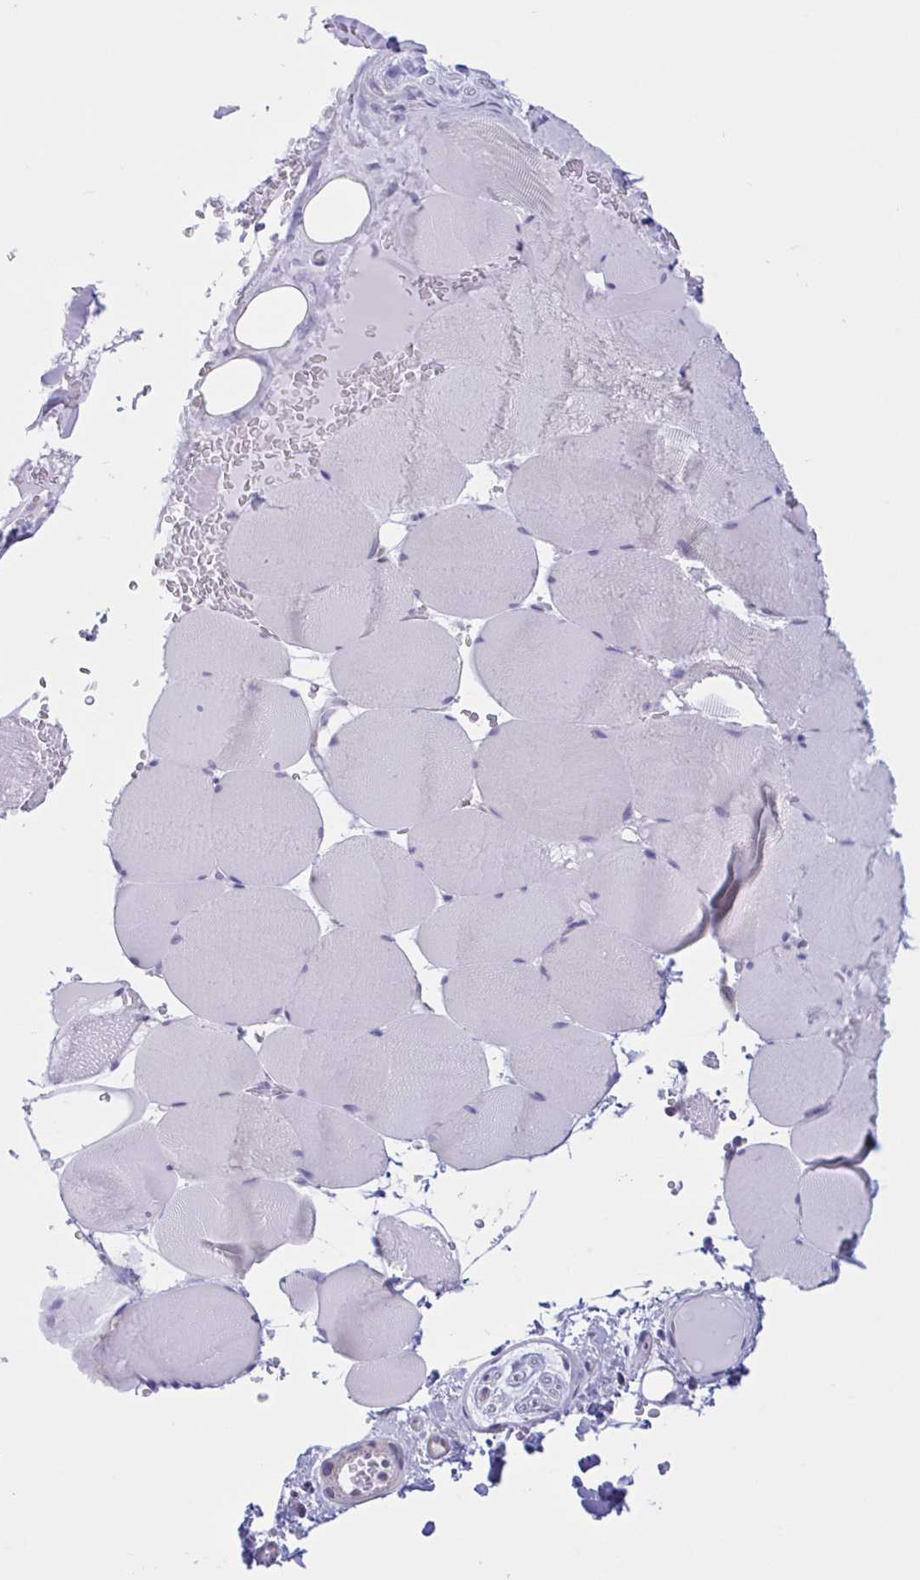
{"staining": {"intensity": "negative", "quantity": "none", "location": "none"}, "tissue": "skeletal muscle", "cell_type": "Myocytes", "image_type": "normal", "snomed": [{"axis": "morphology", "description": "Normal tissue, NOS"}, {"axis": "topography", "description": "Skeletal muscle"}, {"axis": "topography", "description": "Head-Neck"}], "caption": "Myocytes show no significant staining in unremarkable skeletal muscle. (DAB immunohistochemistry (IHC) visualized using brightfield microscopy, high magnification).", "gene": "CAMLG", "patient": {"sex": "male", "age": 66}}